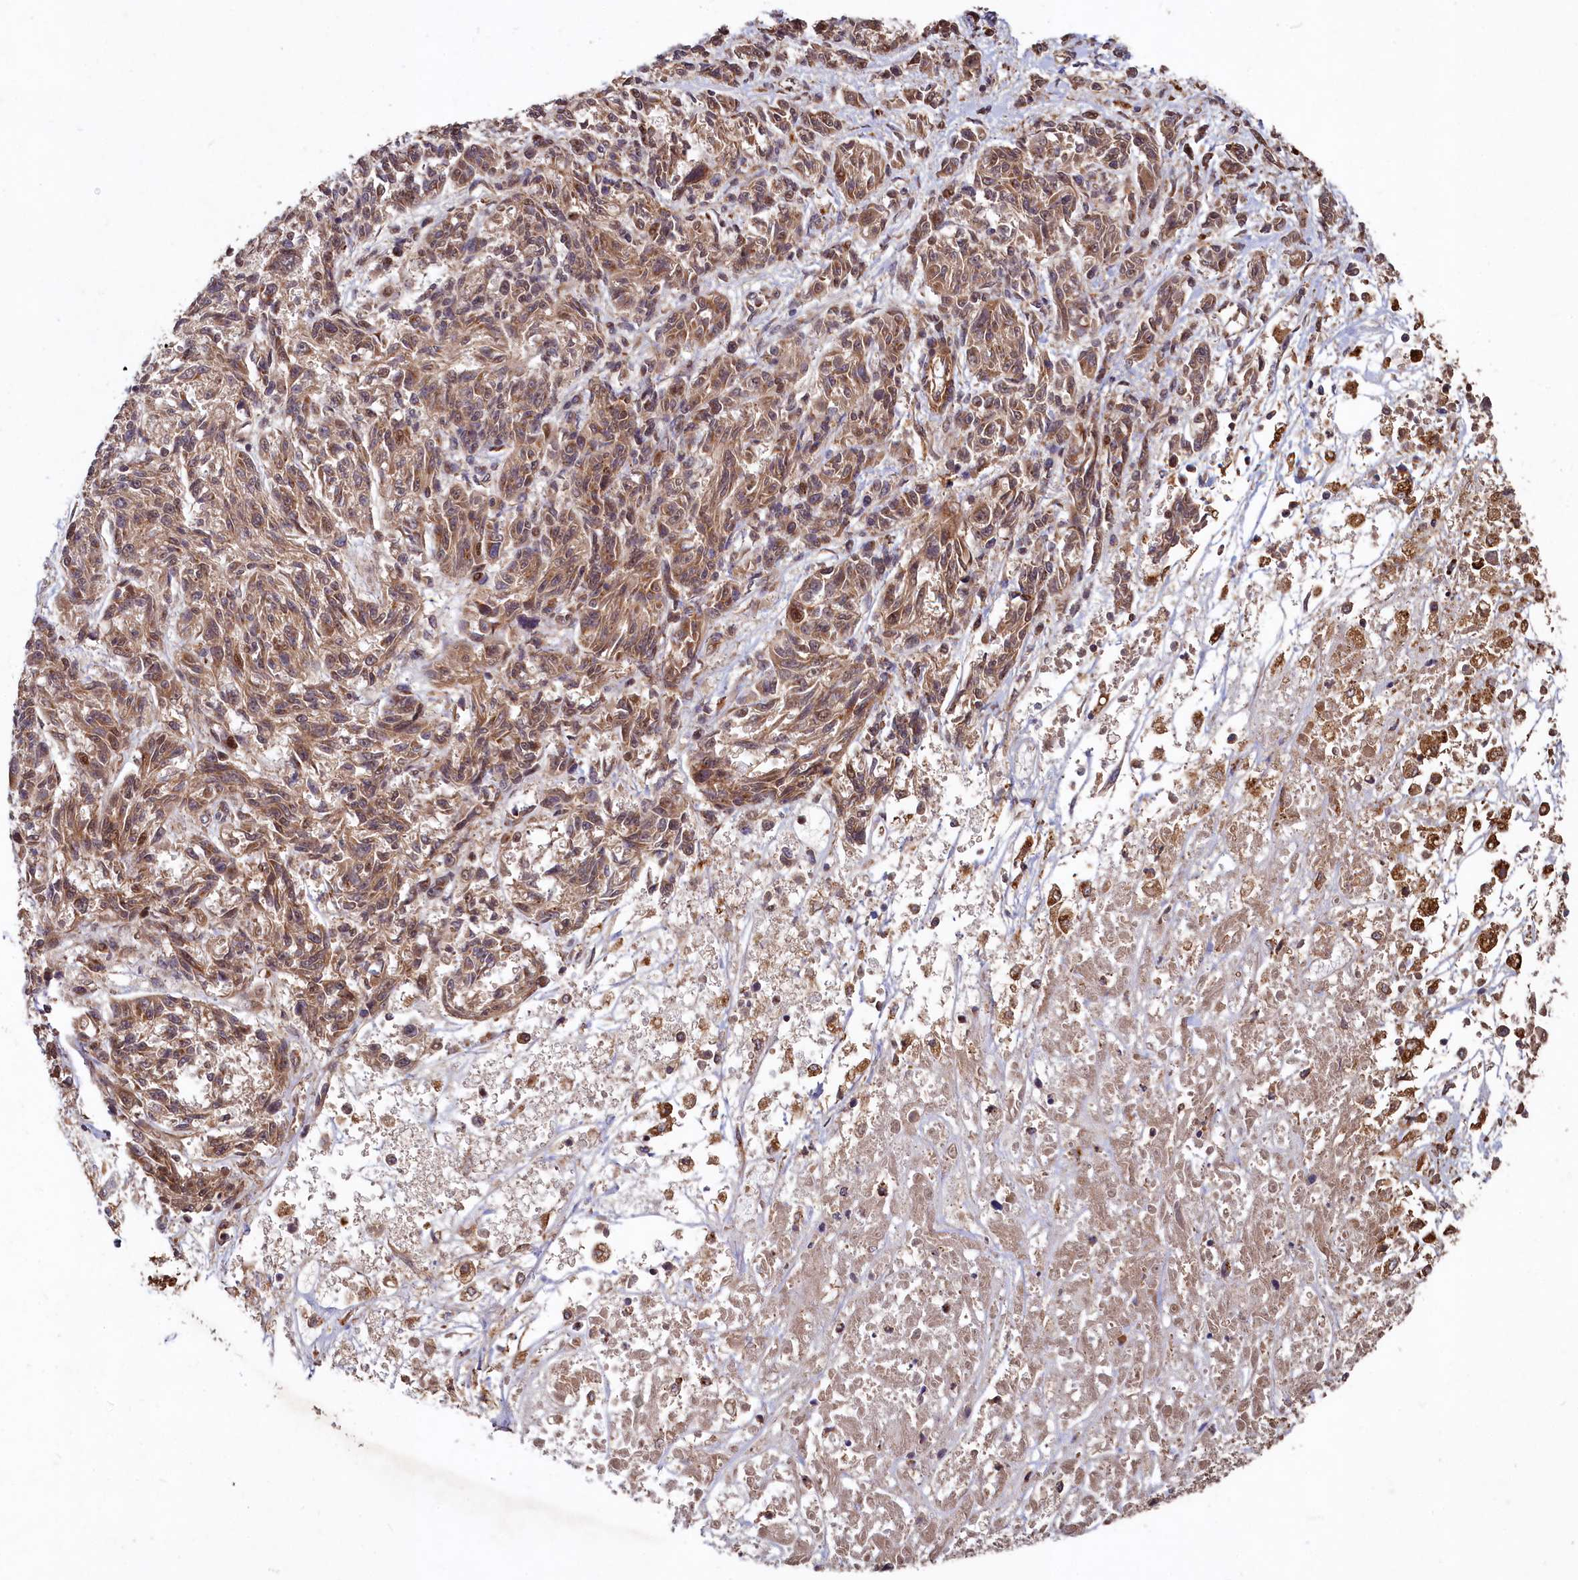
{"staining": {"intensity": "moderate", "quantity": ">75%", "location": "cytoplasmic/membranous,nuclear"}, "tissue": "melanoma", "cell_type": "Tumor cells", "image_type": "cancer", "snomed": [{"axis": "morphology", "description": "Malignant melanoma, NOS"}, {"axis": "topography", "description": "Skin"}], "caption": "Immunohistochemistry (IHC) of human malignant melanoma exhibits medium levels of moderate cytoplasmic/membranous and nuclear expression in approximately >75% of tumor cells. (DAB = brown stain, brightfield microscopy at high magnification).", "gene": "TRIM23", "patient": {"sex": "male", "age": 53}}